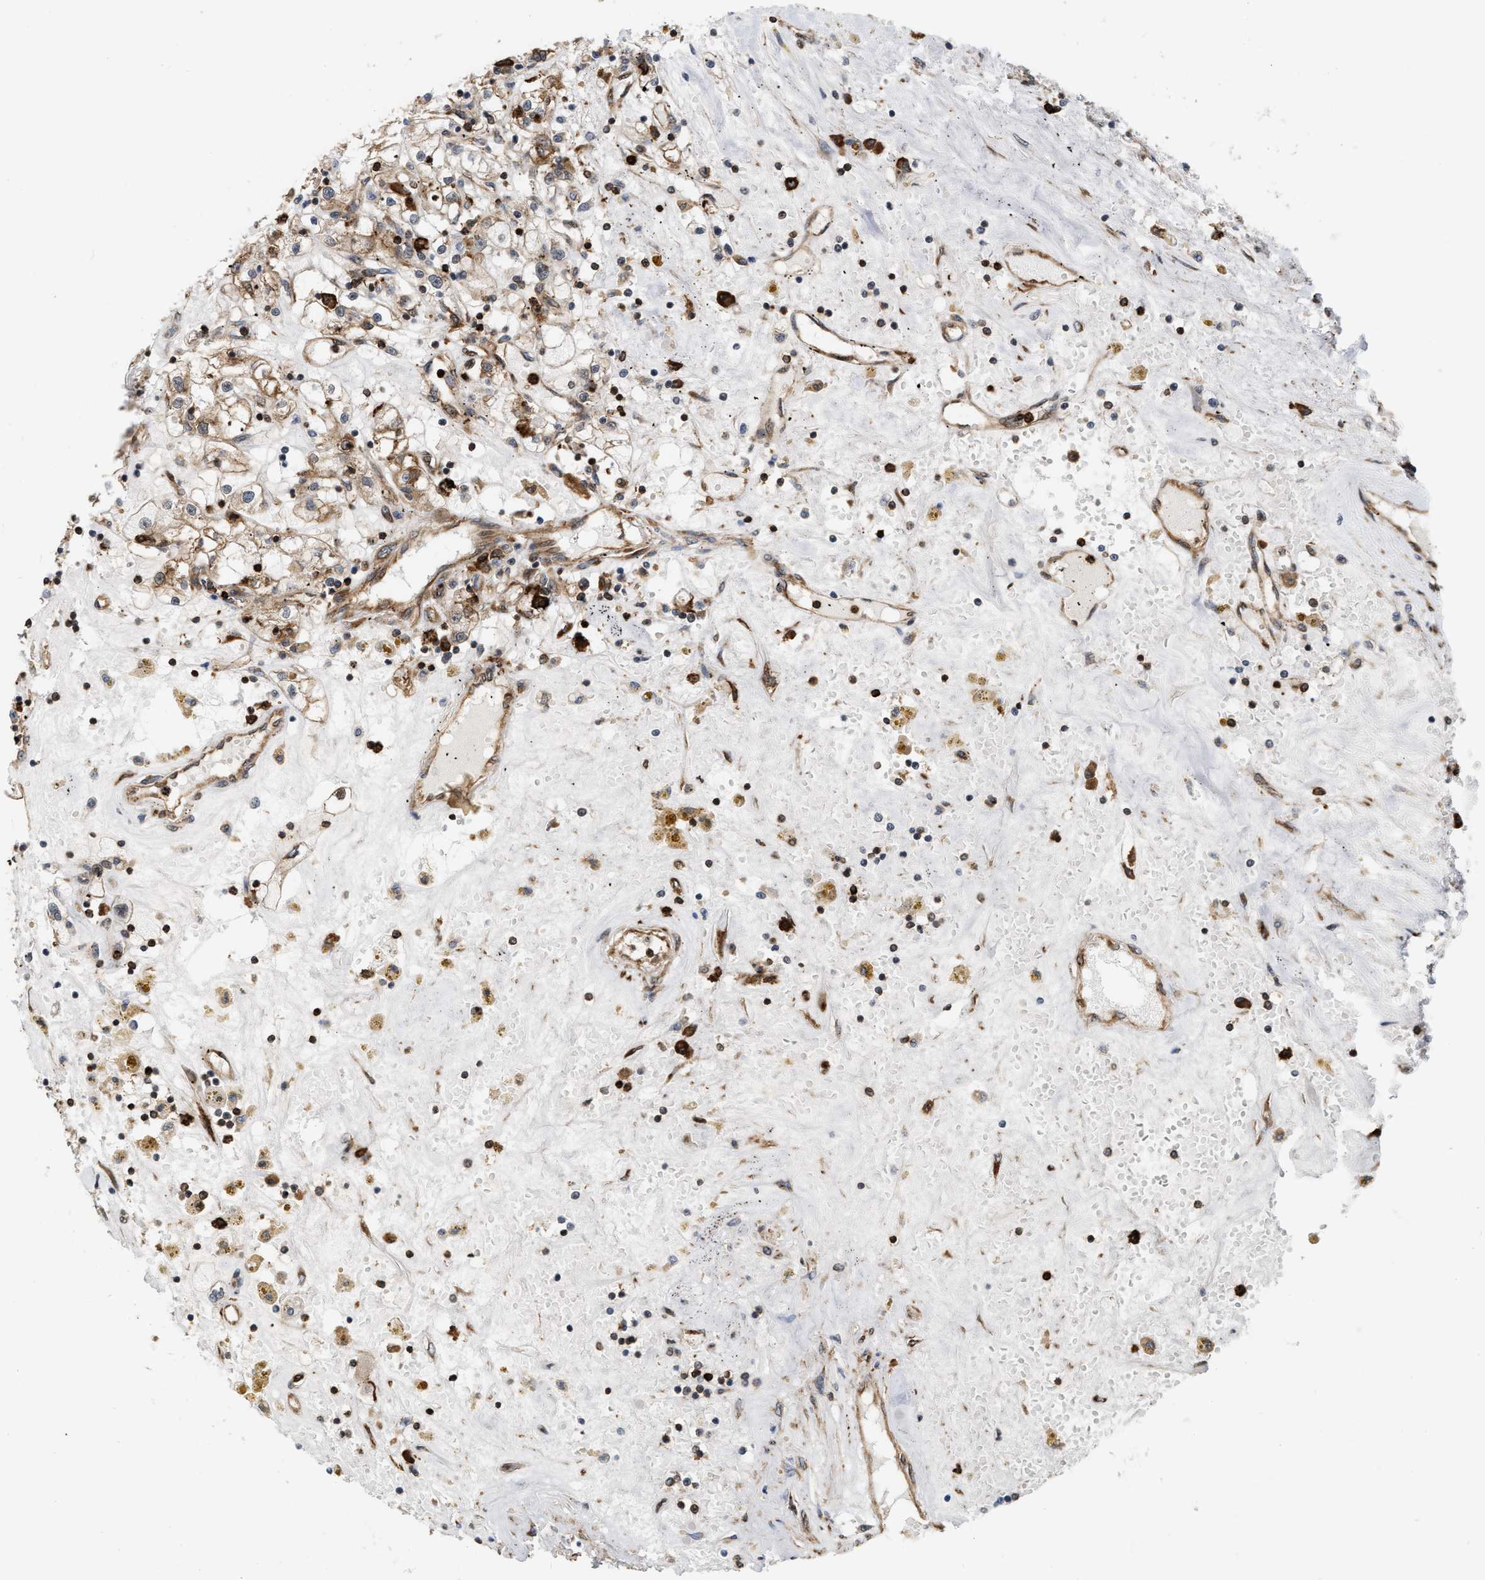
{"staining": {"intensity": "moderate", "quantity": ">75%", "location": "cytoplasmic/membranous"}, "tissue": "renal cancer", "cell_type": "Tumor cells", "image_type": "cancer", "snomed": [{"axis": "morphology", "description": "Adenocarcinoma, NOS"}, {"axis": "topography", "description": "Kidney"}], "caption": "Immunohistochemical staining of renal adenocarcinoma demonstrates moderate cytoplasmic/membranous protein expression in approximately >75% of tumor cells.", "gene": "IQCE", "patient": {"sex": "male", "age": 56}}